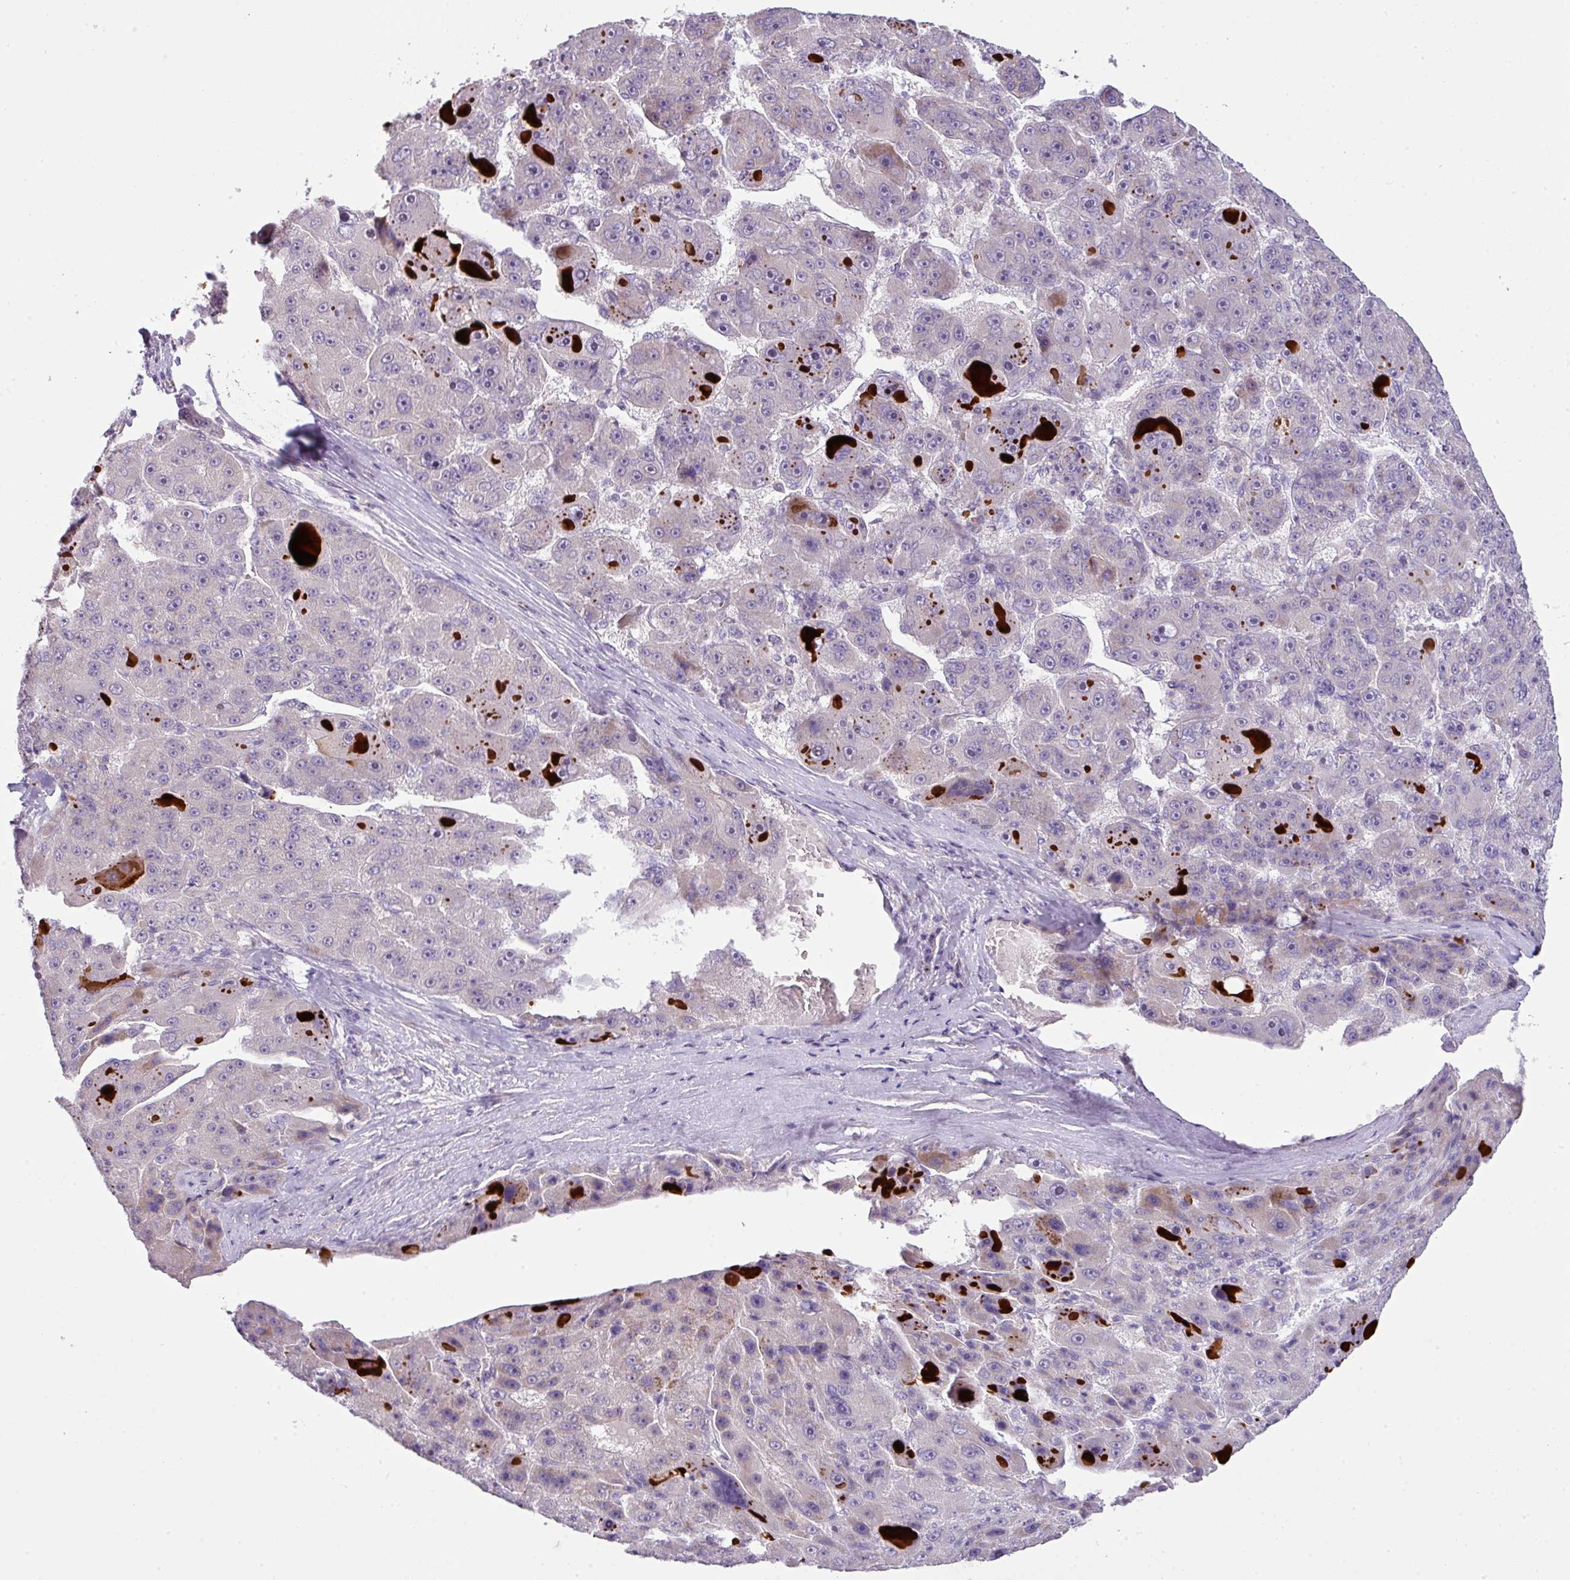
{"staining": {"intensity": "negative", "quantity": "none", "location": "none"}, "tissue": "liver cancer", "cell_type": "Tumor cells", "image_type": "cancer", "snomed": [{"axis": "morphology", "description": "Carcinoma, Hepatocellular, NOS"}, {"axis": "topography", "description": "Liver"}], "caption": "A high-resolution histopathology image shows immunohistochemistry (IHC) staining of liver hepatocellular carcinoma, which shows no significant positivity in tumor cells.", "gene": "PIK3R5", "patient": {"sex": "male", "age": 76}}